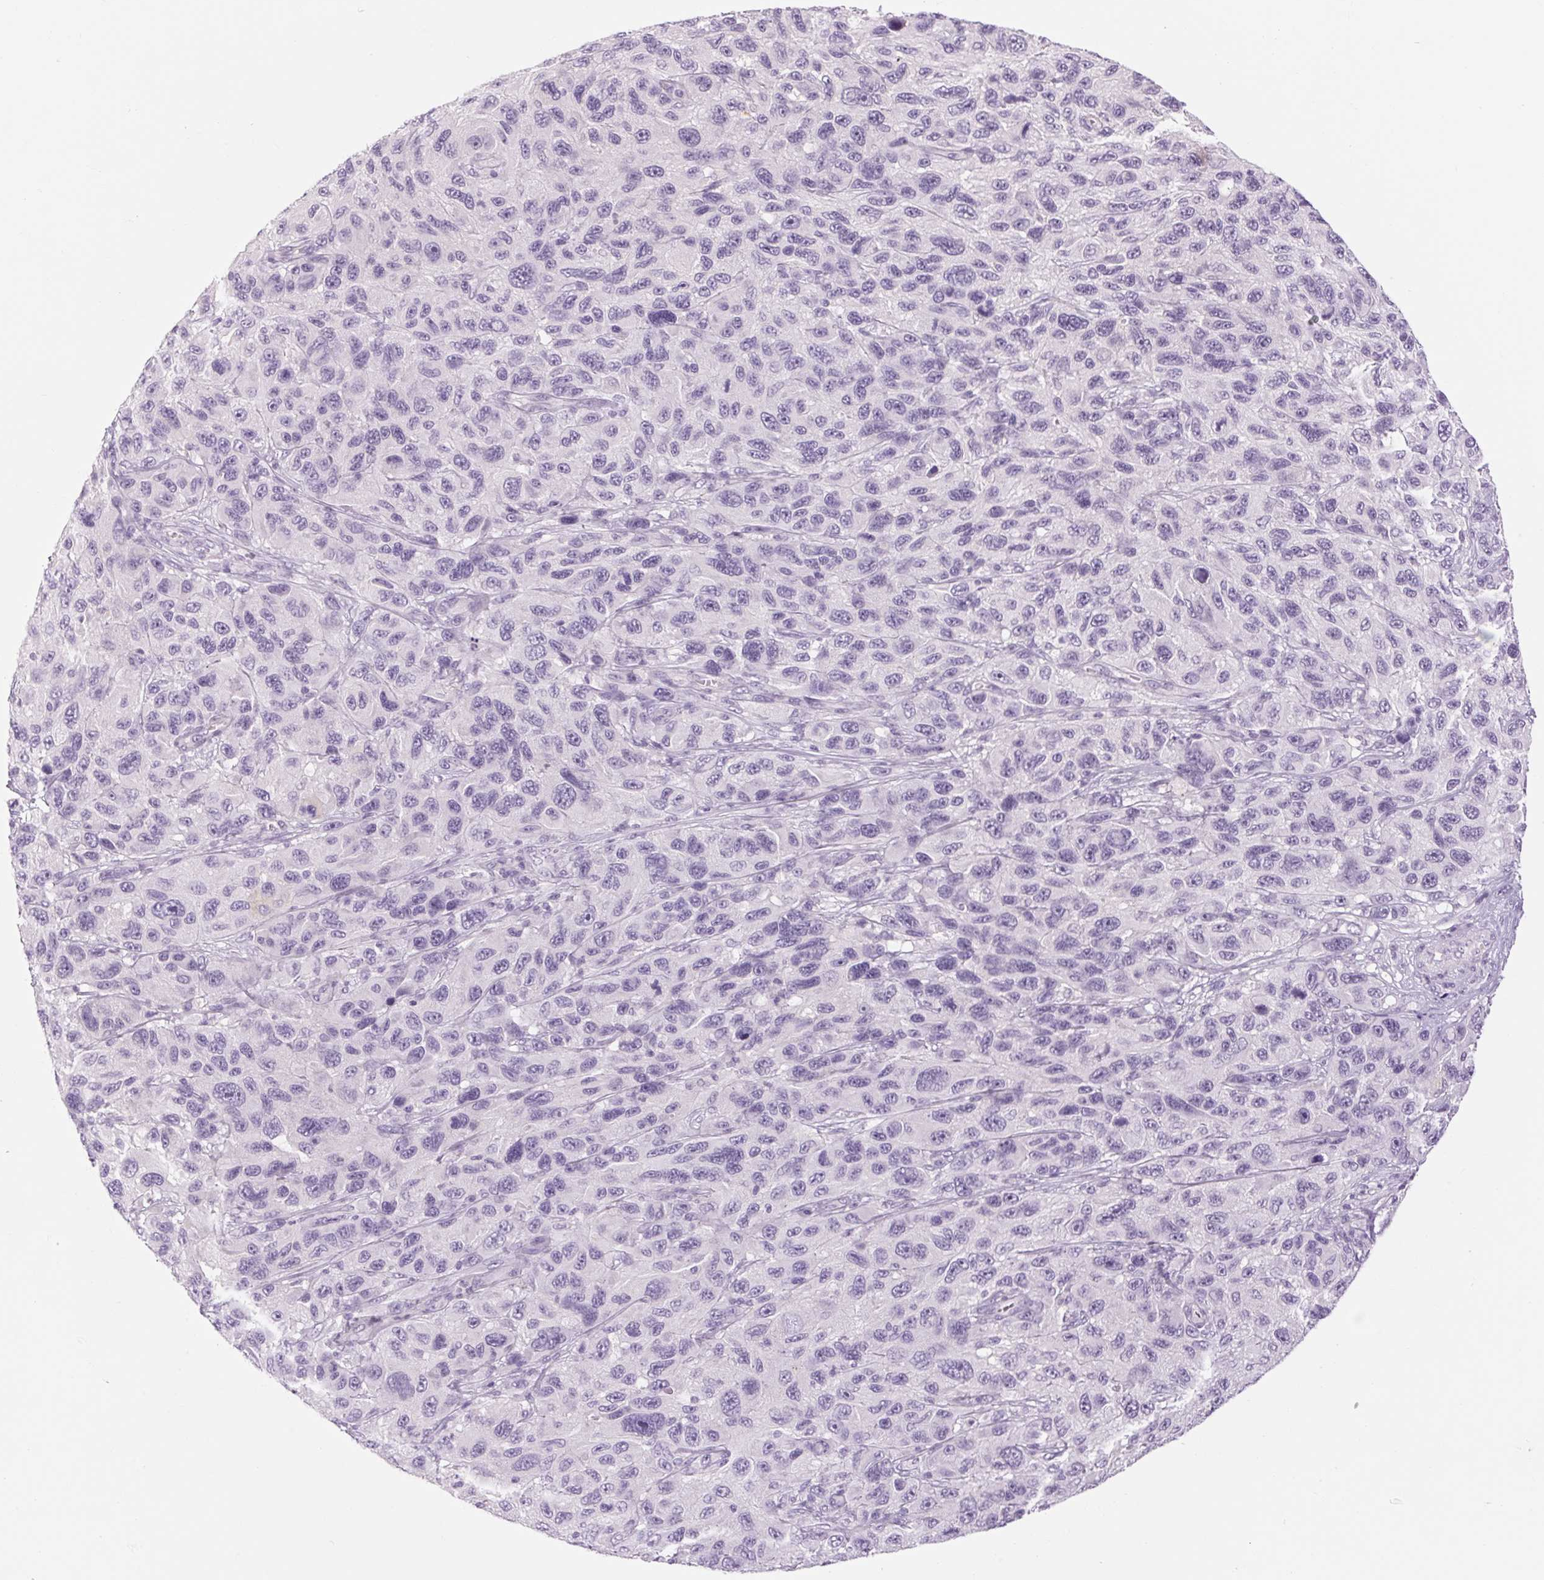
{"staining": {"intensity": "negative", "quantity": "none", "location": "none"}, "tissue": "melanoma", "cell_type": "Tumor cells", "image_type": "cancer", "snomed": [{"axis": "morphology", "description": "Malignant melanoma, NOS"}, {"axis": "topography", "description": "Skin"}], "caption": "Image shows no protein staining in tumor cells of melanoma tissue.", "gene": "RPTN", "patient": {"sex": "male", "age": 53}}